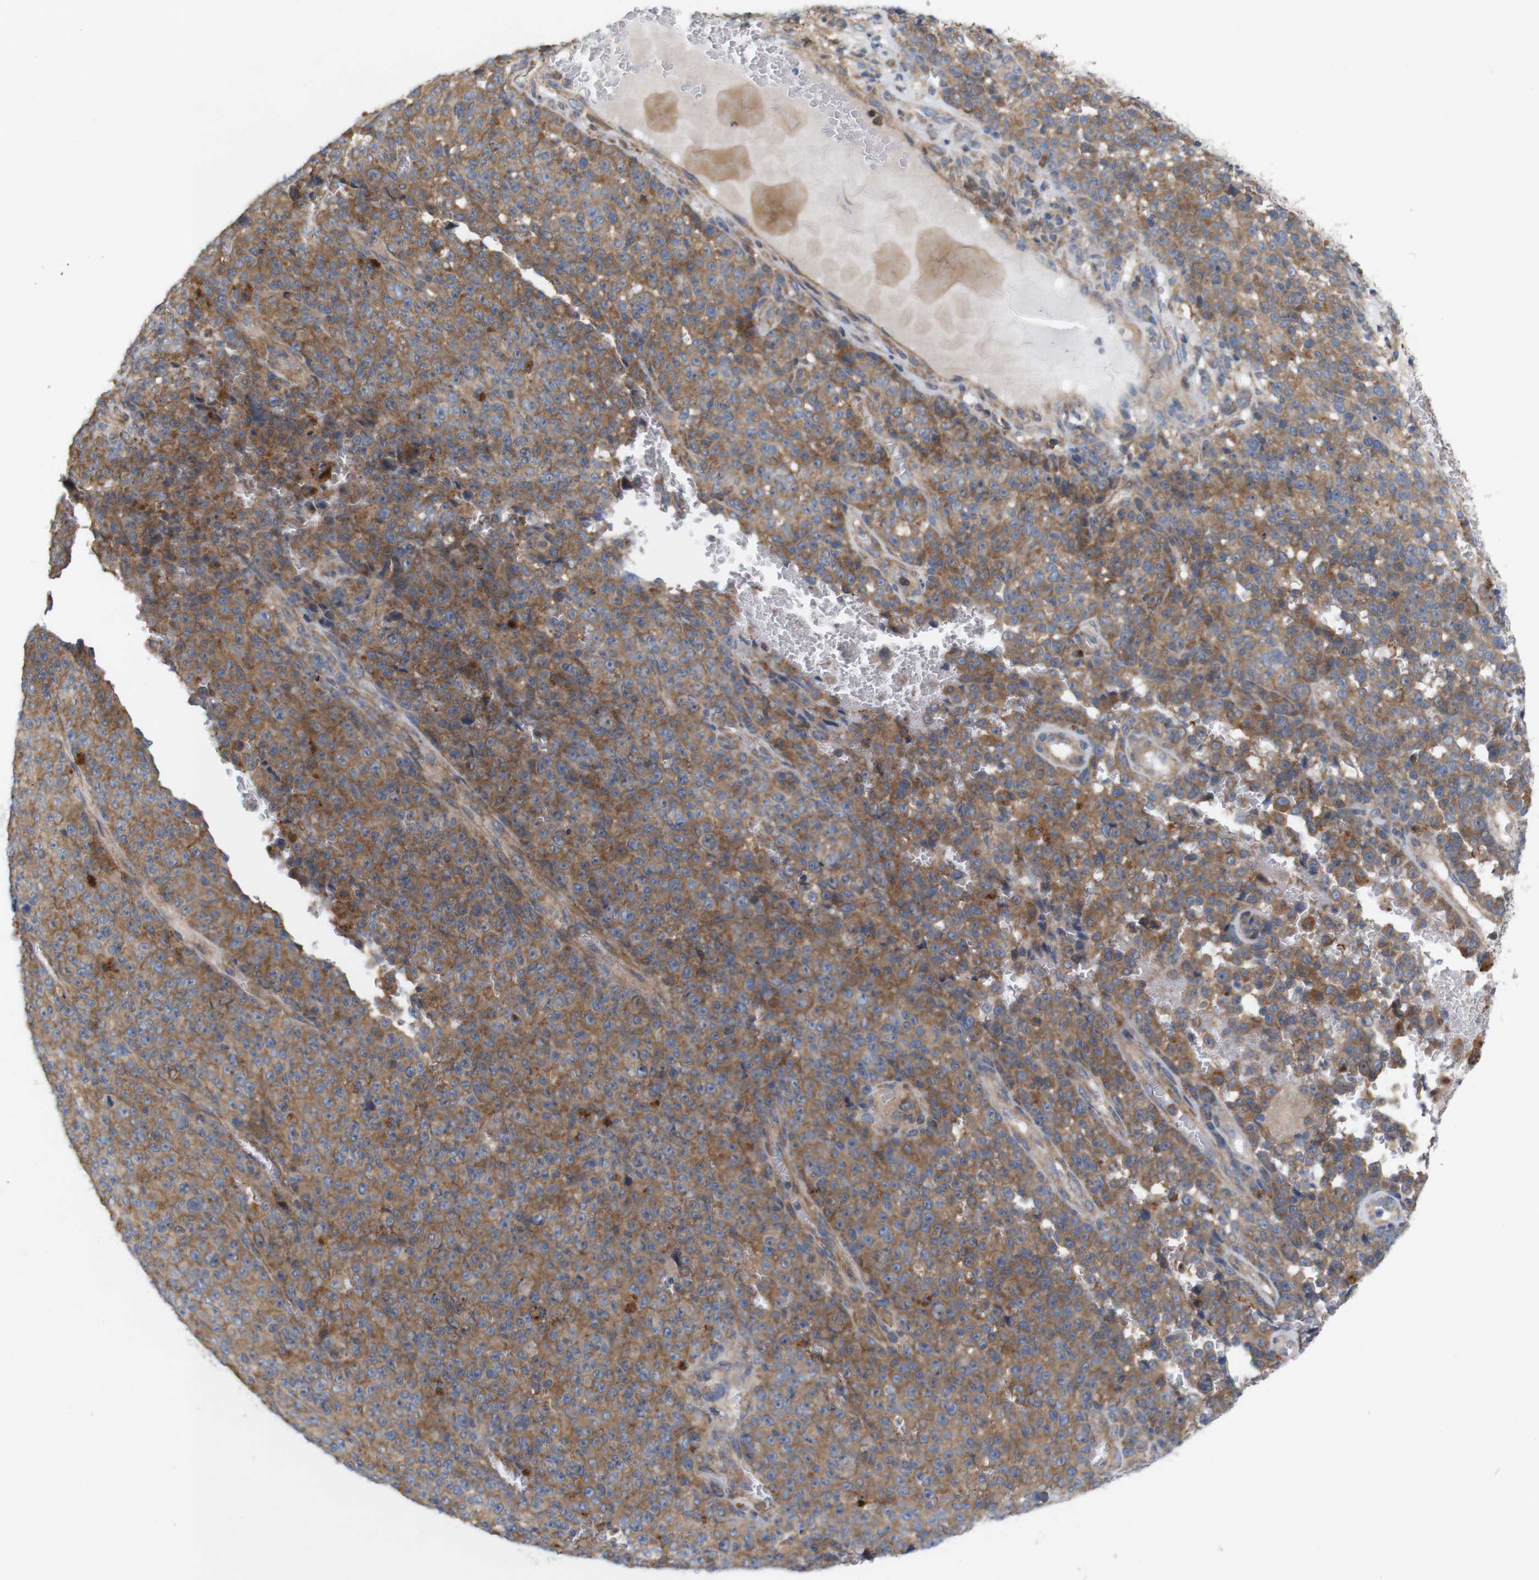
{"staining": {"intensity": "moderate", "quantity": ">75%", "location": "cytoplasmic/membranous"}, "tissue": "melanoma", "cell_type": "Tumor cells", "image_type": "cancer", "snomed": [{"axis": "morphology", "description": "Malignant melanoma, NOS"}, {"axis": "topography", "description": "Skin"}], "caption": "High-power microscopy captured an IHC histopathology image of malignant melanoma, revealing moderate cytoplasmic/membranous staining in about >75% of tumor cells. (brown staining indicates protein expression, while blue staining denotes nuclei).", "gene": "SIGLEC8", "patient": {"sex": "female", "age": 82}}